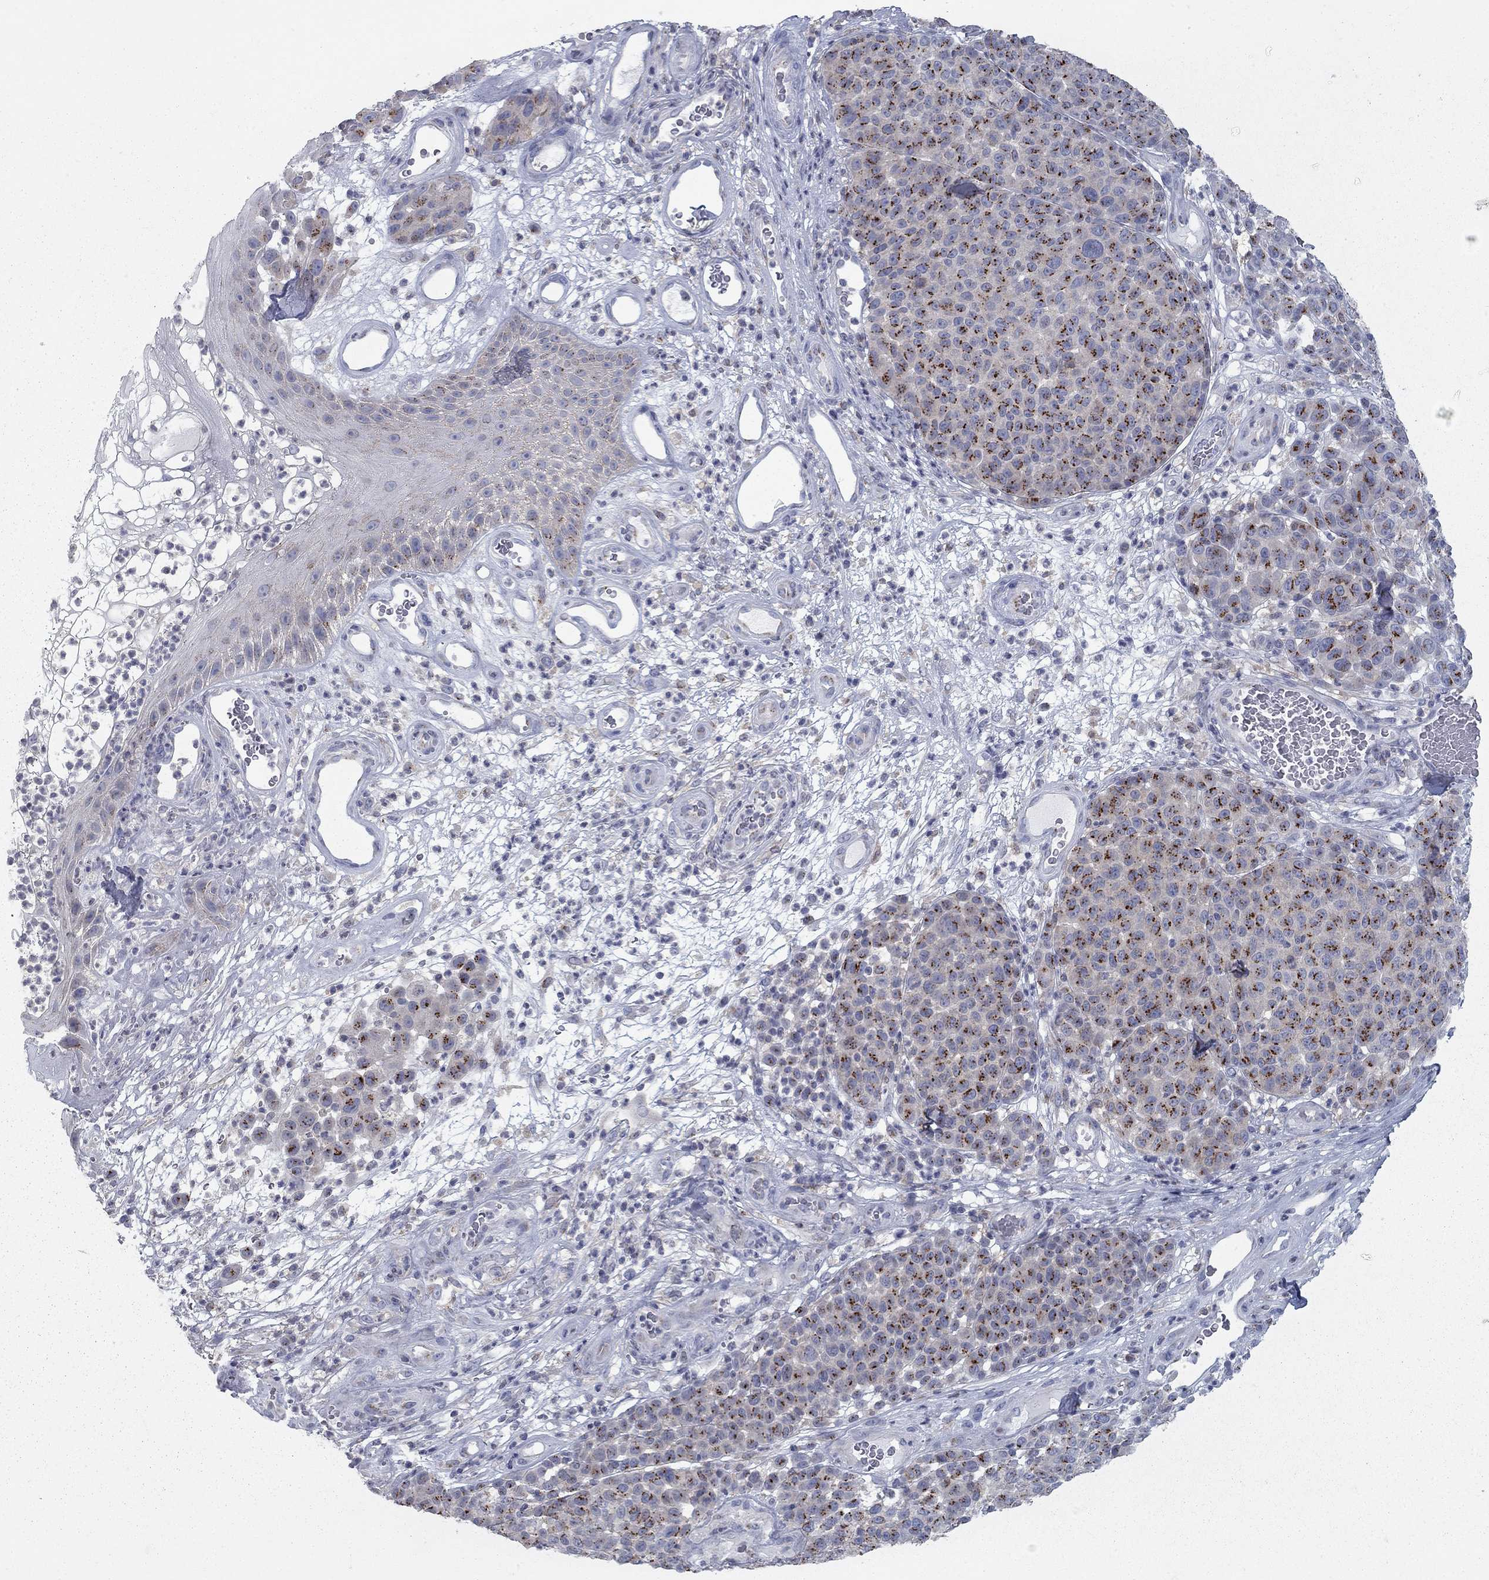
{"staining": {"intensity": "strong", "quantity": ">75%", "location": "cytoplasmic/membranous"}, "tissue": "melanoma", "cell_type": "Tumor cells", "image_type": "cancer", "snomed": [{"axis": "morphology", "description": "Malignant melanoma, NOS"}, {"axis": "topography", "description": "Skin"}], "caption": "Immunohistochemical staining of human melanoma shows high levels of strong cytoplasmic/membranous protein positivity in about >75% of tumor cells.", "gene": "KIAA0319L", "patient": {"sex": "male", "age": 59}}